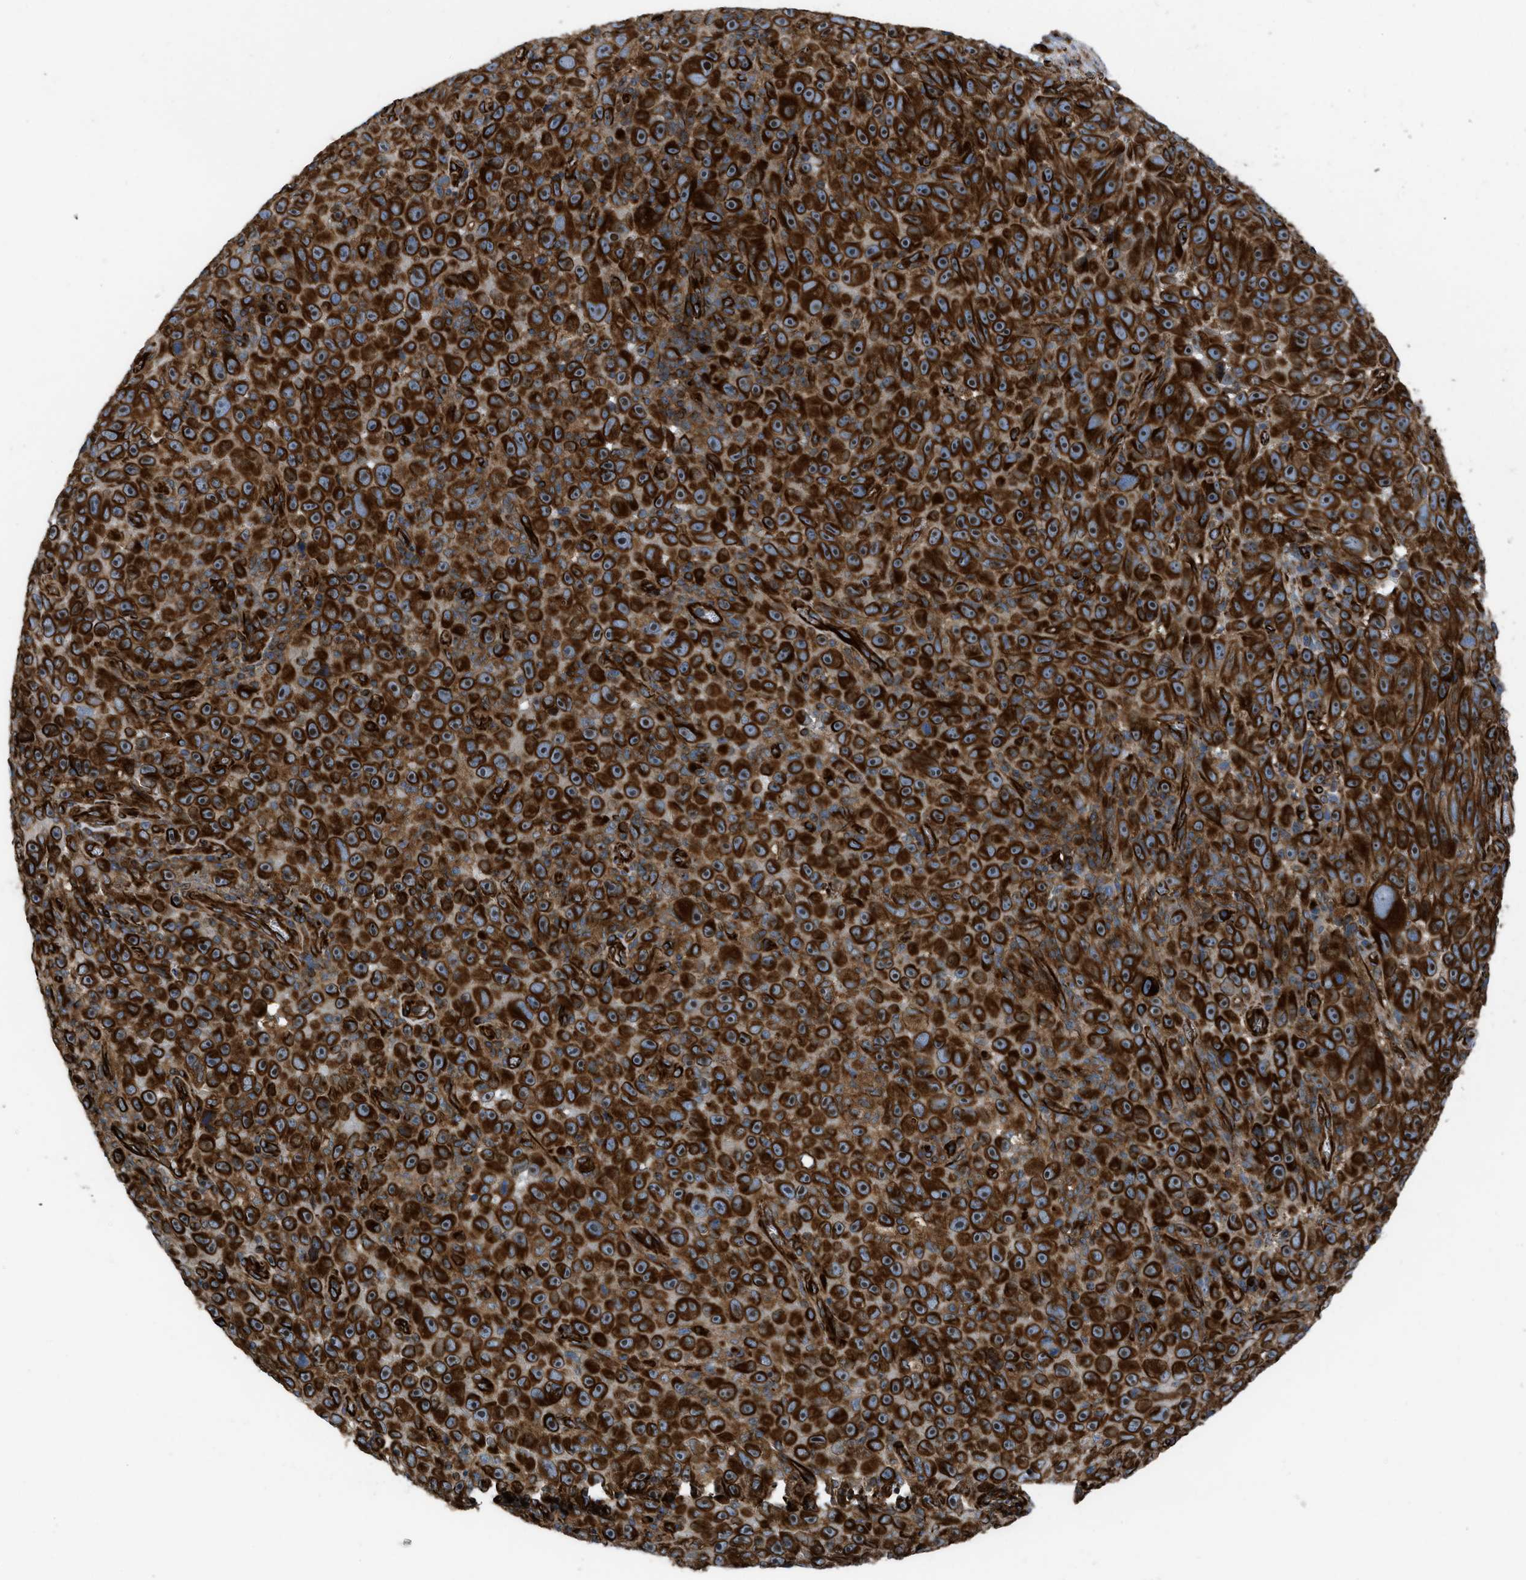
{"staining": {"intensity": "strong", "quantity": ">75%", "location": "cytoplasmic/membranous,nuclear"}, "tissue": "melanoma", "cell_type": "Tumor cells", "image_type": "cancer", "snomed": [{"axis": "morphology", "description": "Malignant melanoma, NOS"}, {"axis": "topography", "description": "Skin"}], "caption": "Protein positivity by immunohistochemistry shows strong cytoplasmic/membranous and nuclear expression in approximately >75% of tumor cells in malignant melanoma.", "gene": "PTPRE", "patient": {"sex": "female", "age": 82}}